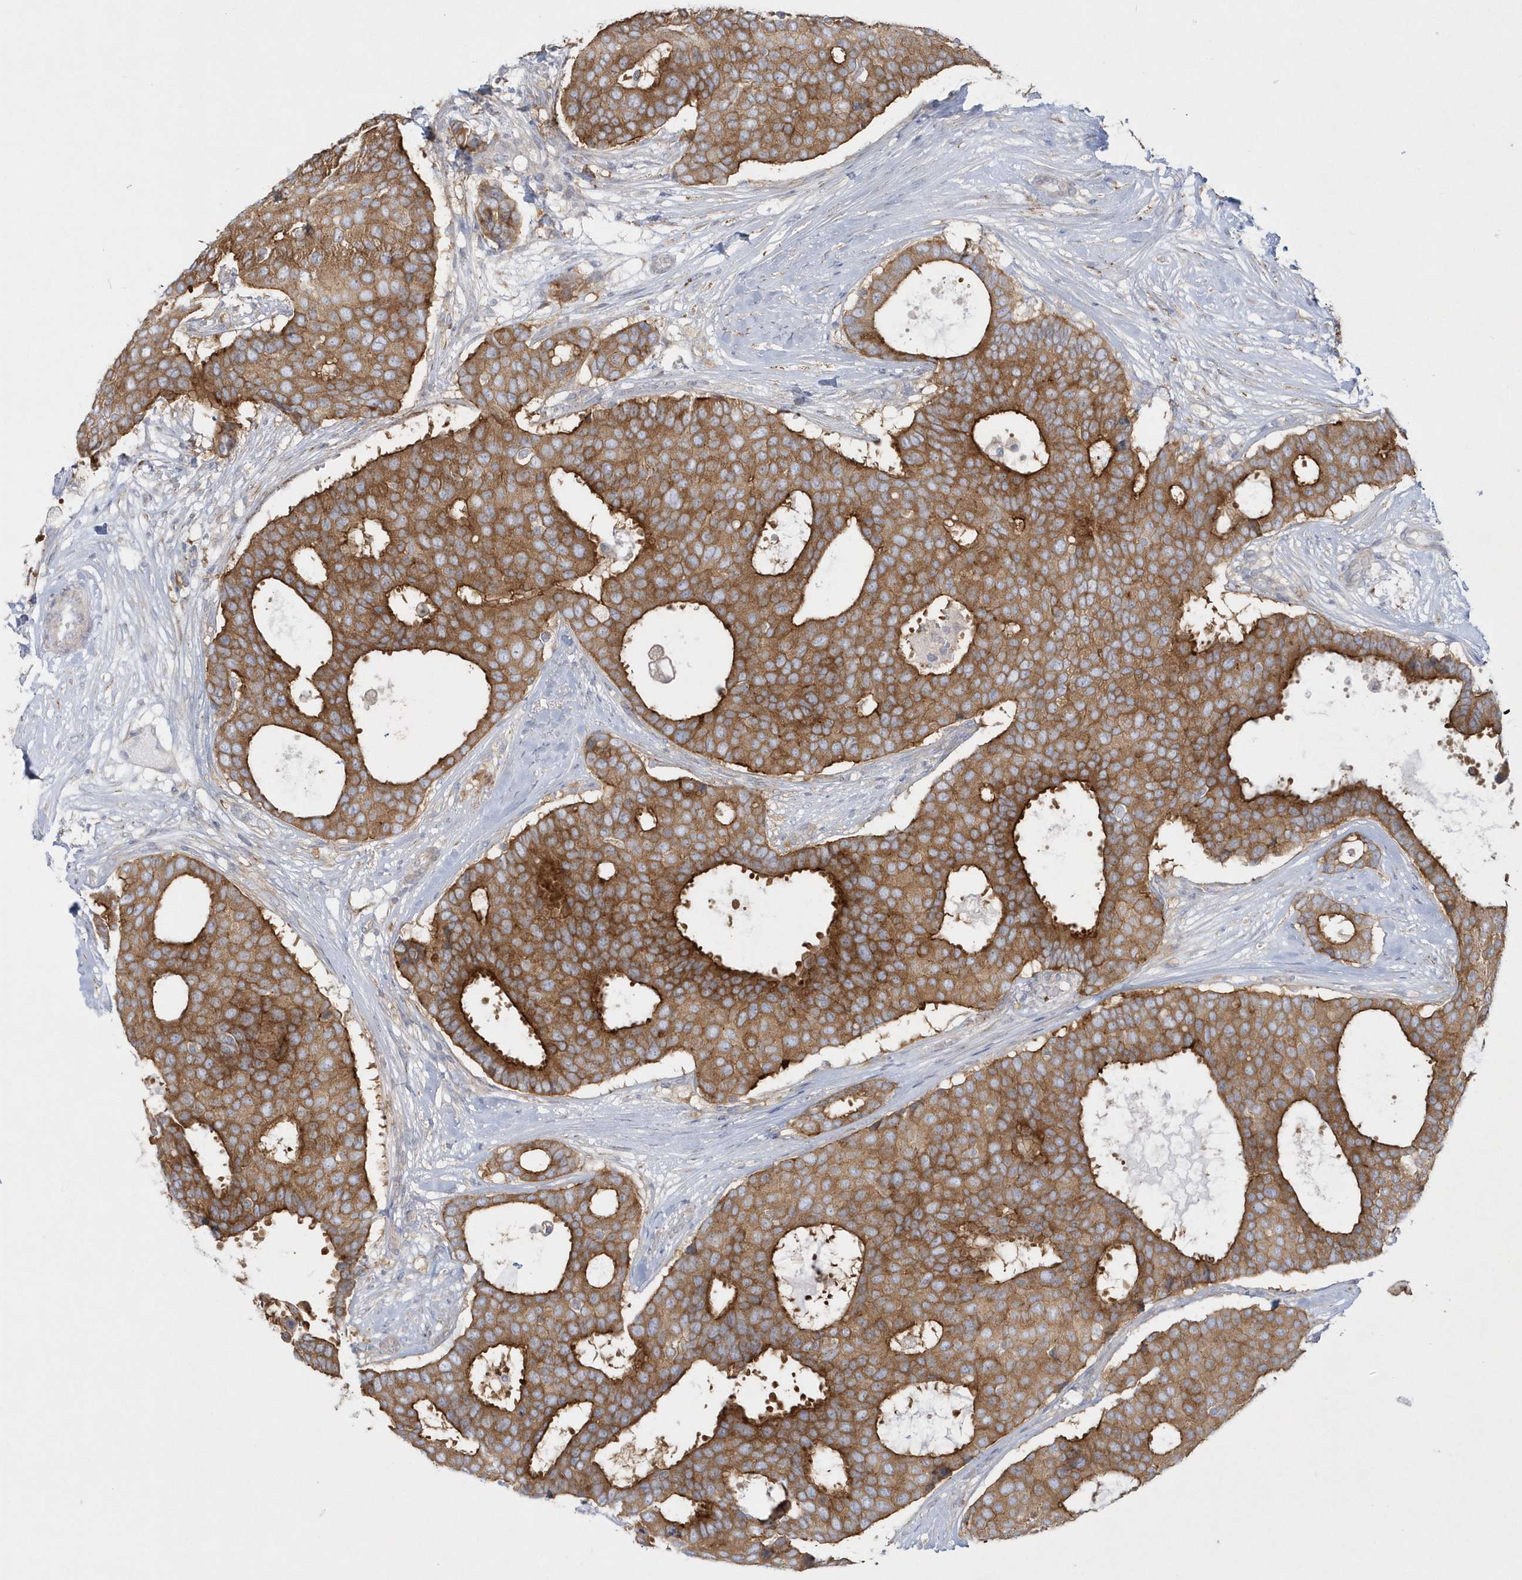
{"staining": {"intensity": "strong", "quantity": ">75%", "location": "cytoplasmic/membranous"}, "tissue": "breast cancer", "cell_type": "Tumor cells", "image_type": "cancer", "snomed": [{"axis": "morphology", "description": "Duct carcinoma"}, {"axis": "topography", "description": "Breast"}], "caption": "A high amount of strong cytoplasmic/membranous staining is identified in about >75% of tumor cells in invasive ductal carcinoma (breast) tissue.", "gene": "DNAJC18", "patient": {"sex": "female", "age": 75}}